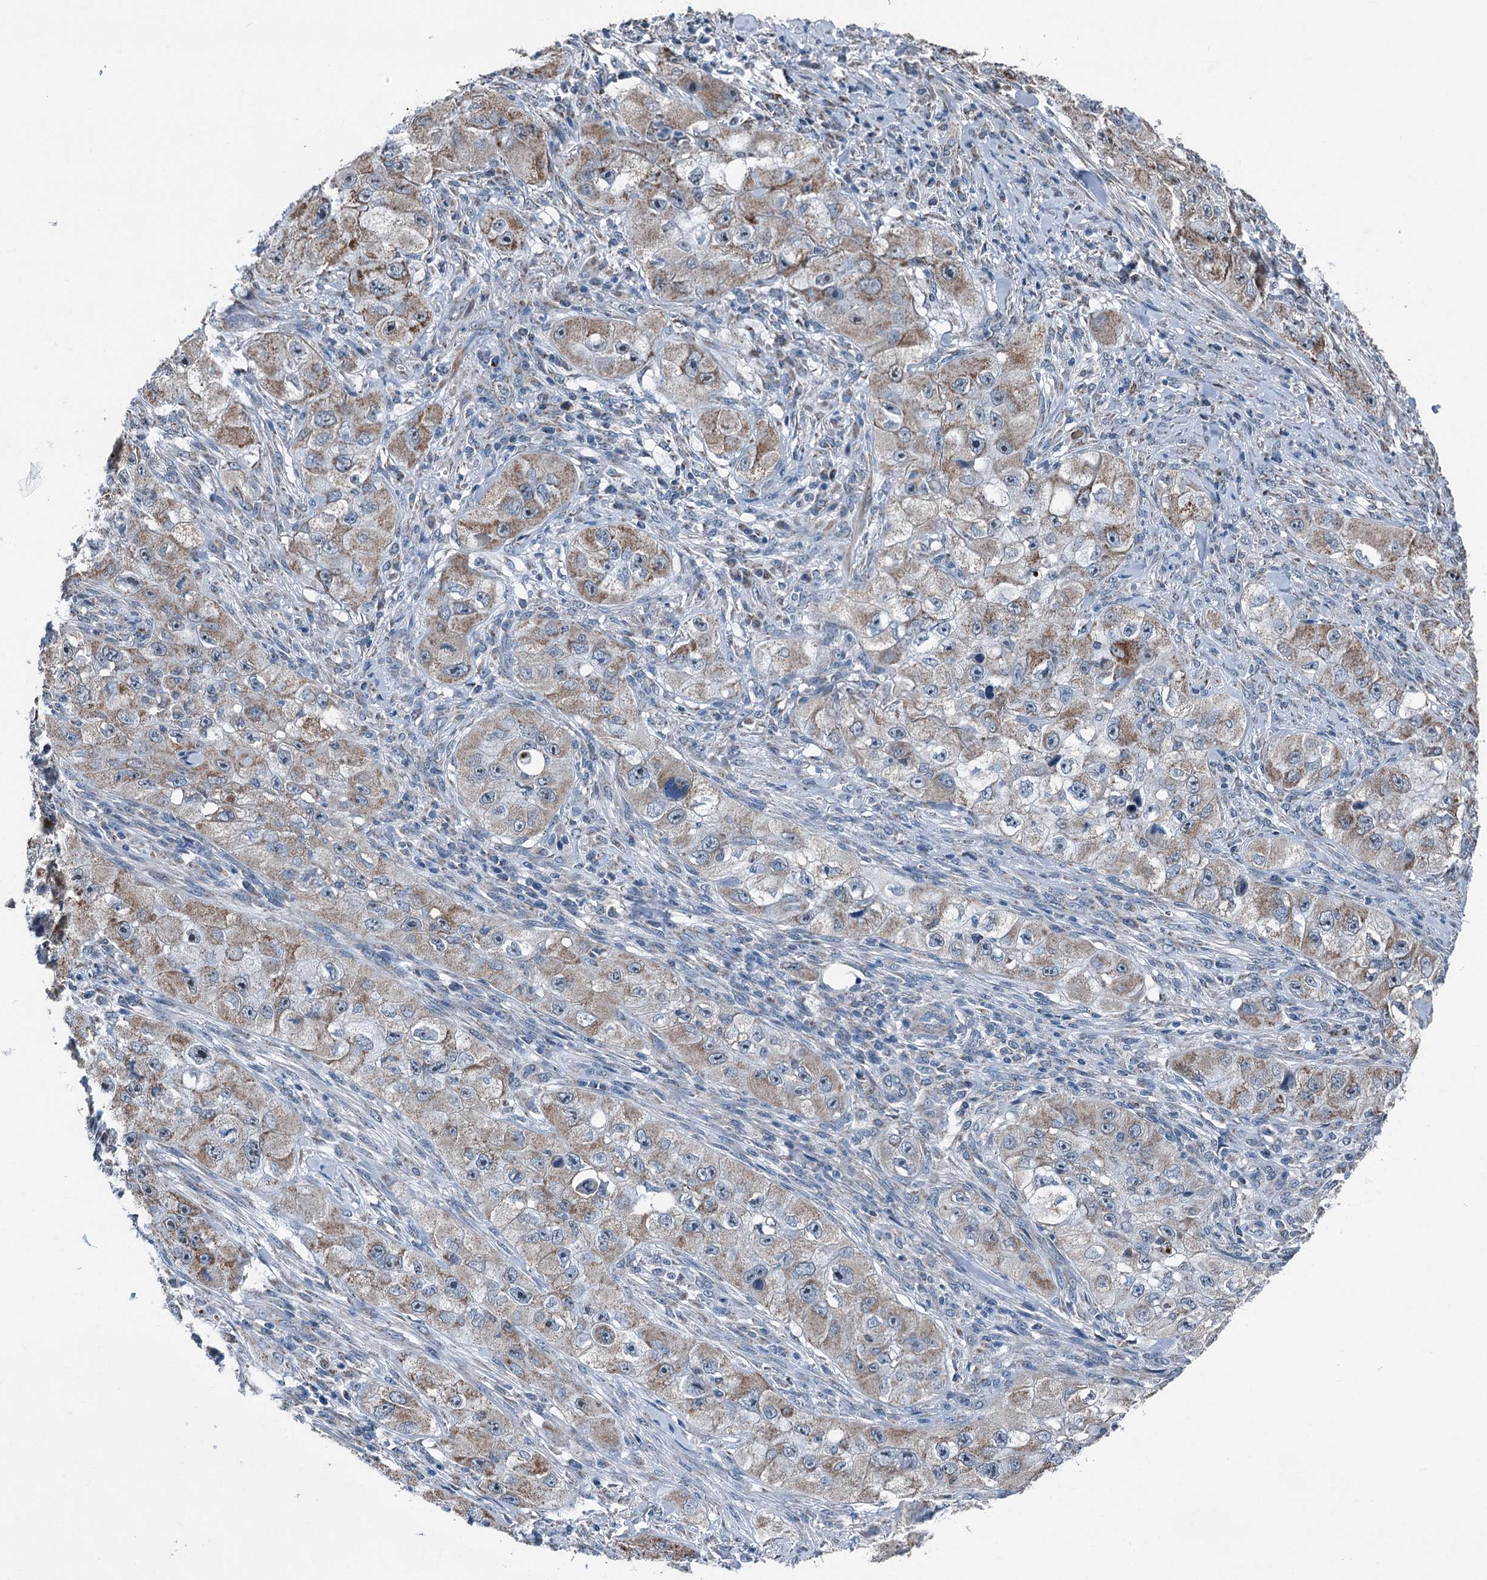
{"staining": {"intensity": "moderate", "quantity": ">75%", "location": "cytoplasmic/membranous"}, "tissue": "skin cancer", "cell_type": "Tumor cells", "image_type": "cancer", "snomed": [{"axis": "morphology", "description": "Squamous cell carcinoma, NOS"}, {"axis": "topography", "description": "Skin"}, {"axis": "topography", "description": "Subcutis"}], "caption": "This micrograph reveals skin cancer (squamous cell carcinoma) stained with IHC to label a protein in brown. The cytoplasmic/membranous of tumor cells show moderate positivity for the protein. Nuclei are counter-stained blue.", "gene": "TRPT1", "patient": {"sex": "male", "age": 73}}